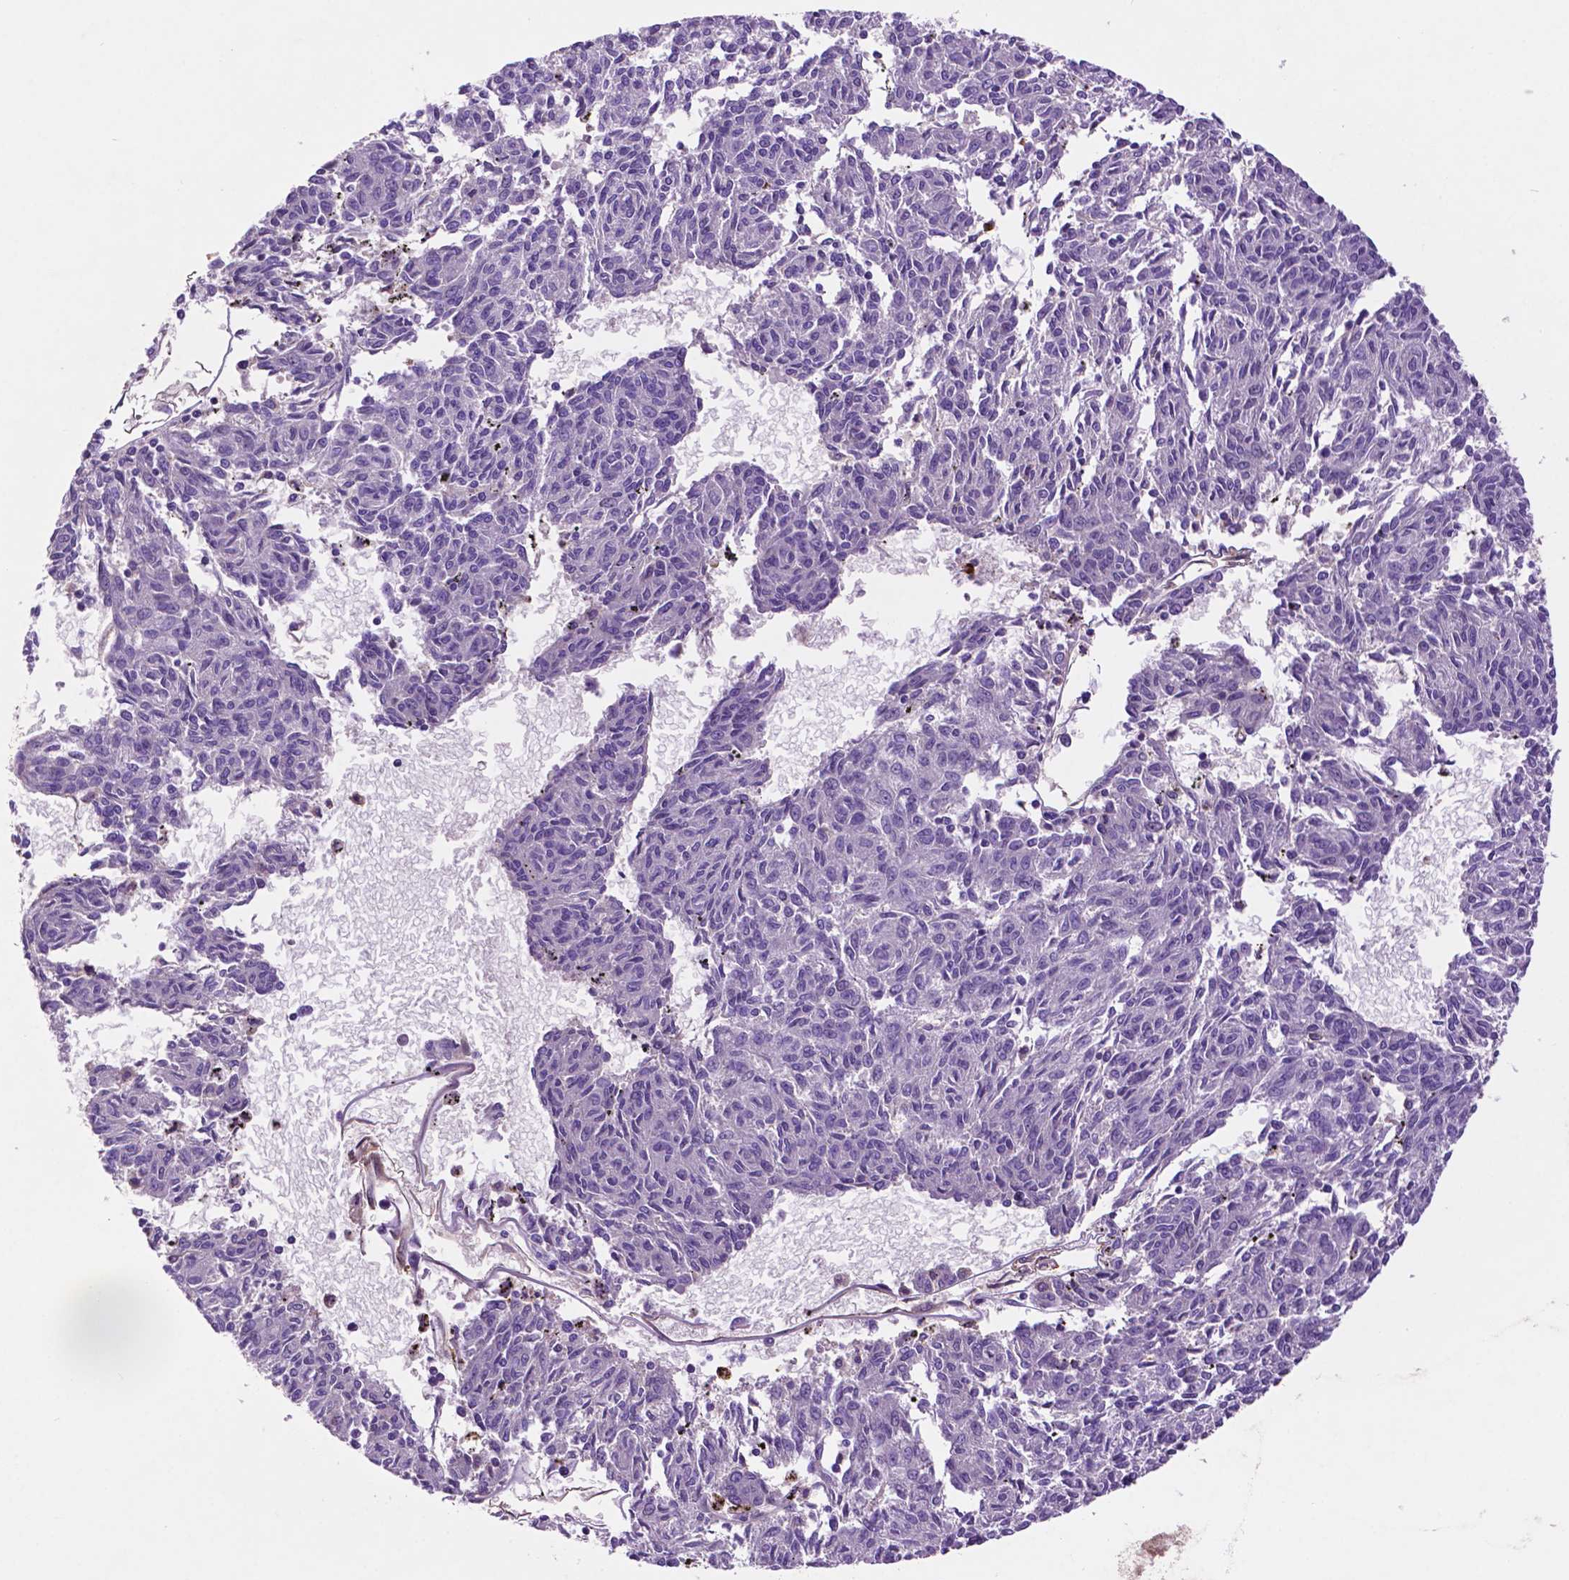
{"staining": {"intensity": "negative", "quantity": "none", "location": "none"}, "tissue": "melanoma", "cell_type": "Tumor cells", "image_type": "cancer", "snomed": [{"axis": "morphology", "description": "Malignant melanoma, NOS"}, {"axis": "topography", "description": "Skin"}], "caption": "An immunohistochemistry micrograph of melanoma is shown. There is no staining in tumor cells of melanoma.", "gene": "GDPD5", "patient": {"sex": "female", "age": 72}}